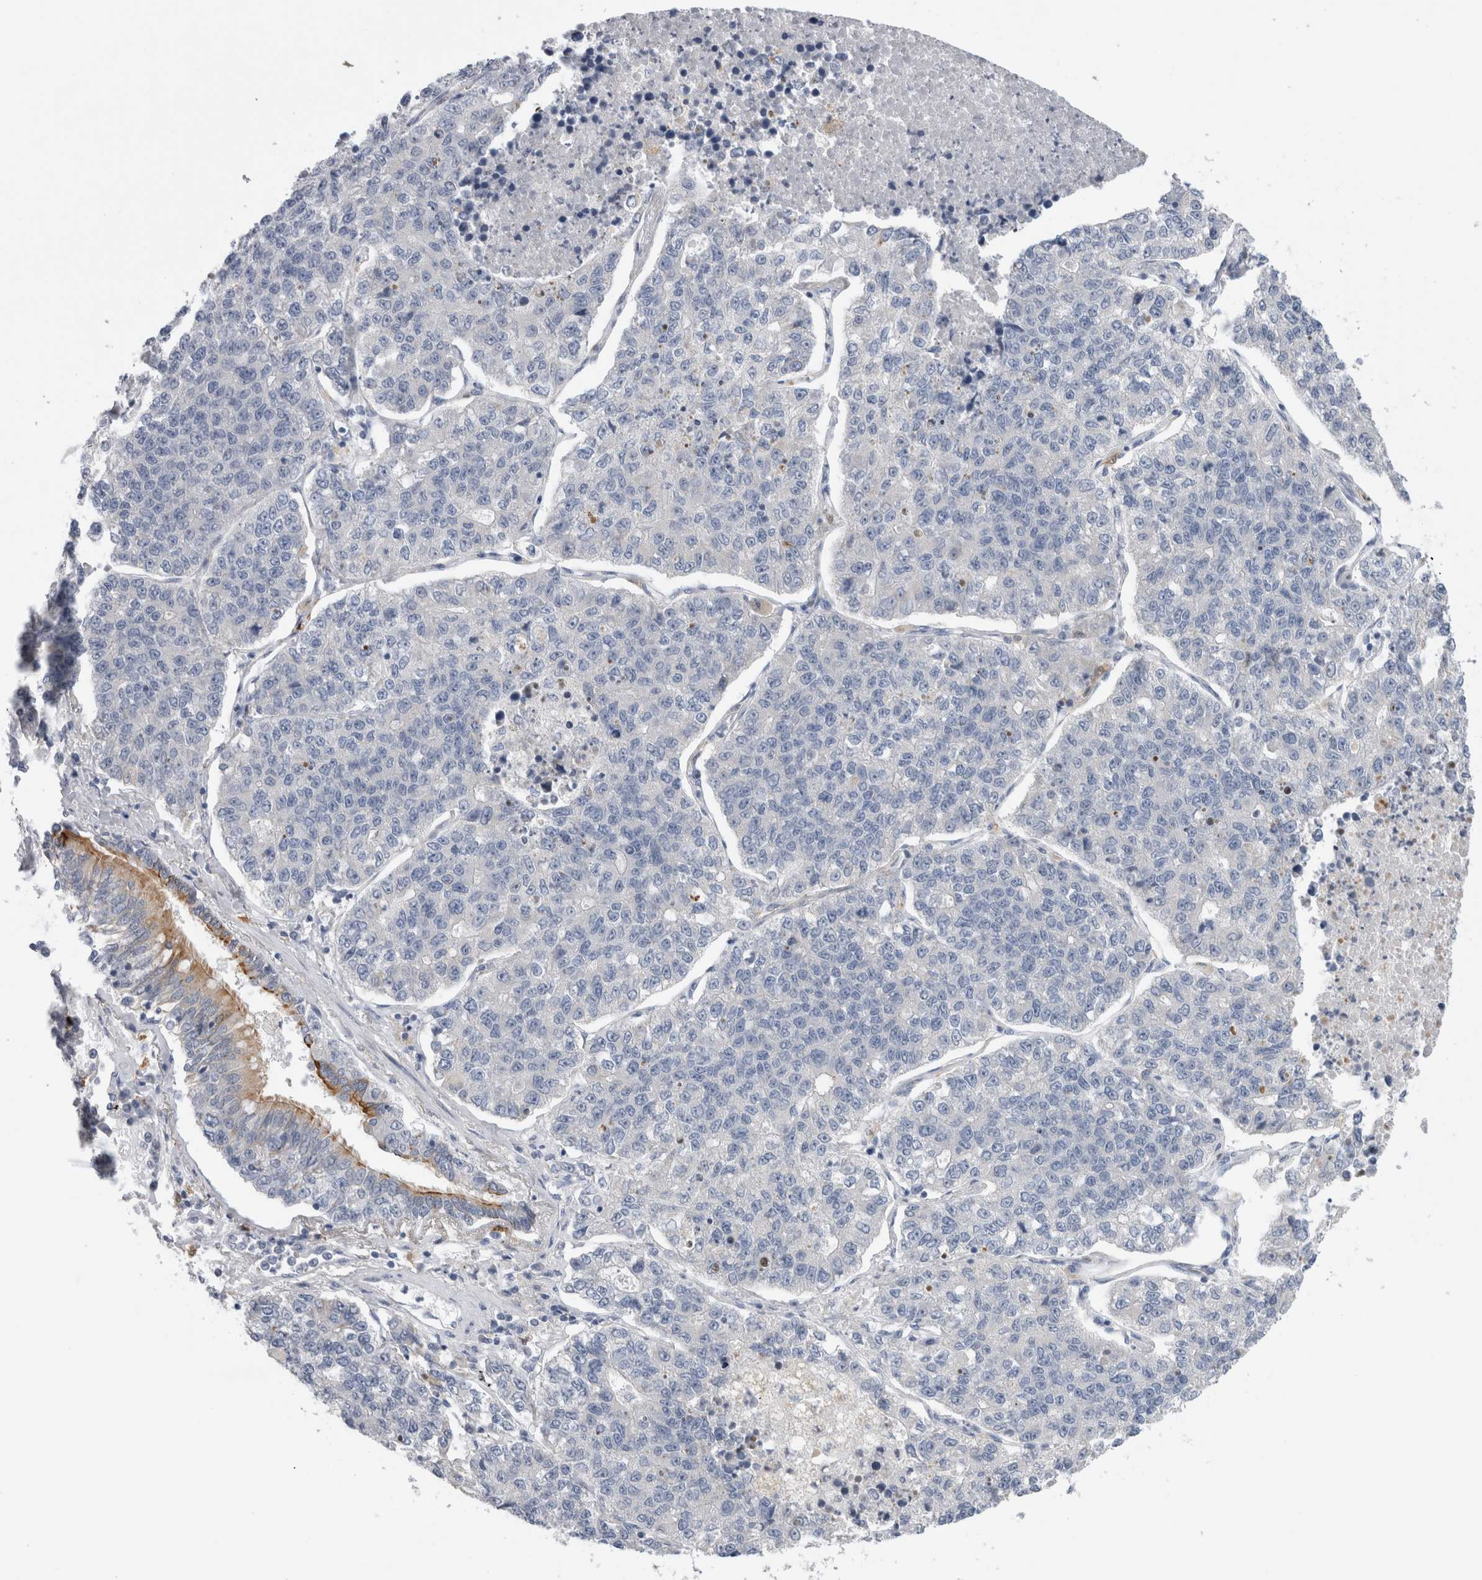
{"staining": {"intensity": "negative", "quantity": "none", "location": "none"}, "tissue": "lung cancer", "cell_type": "Tumor cells", "image_type": "cancer", "snomed": [{"axis": "morphology", "description": "Adenocarcinoma, NOS"}, {"axis": "topography", "description": "Lung"}], "caption": "There is no significant staining in tumor cells of lung cancer. The staining was performed using DAB (3,3'-diaminobenzidine) to visualize the protein expression in brown, while the nuclei were stained in blue with hematoxylin (Magnification: 20x).", "gene": "SLC20A2", "patient": {"sex": "male", "age": 49}}